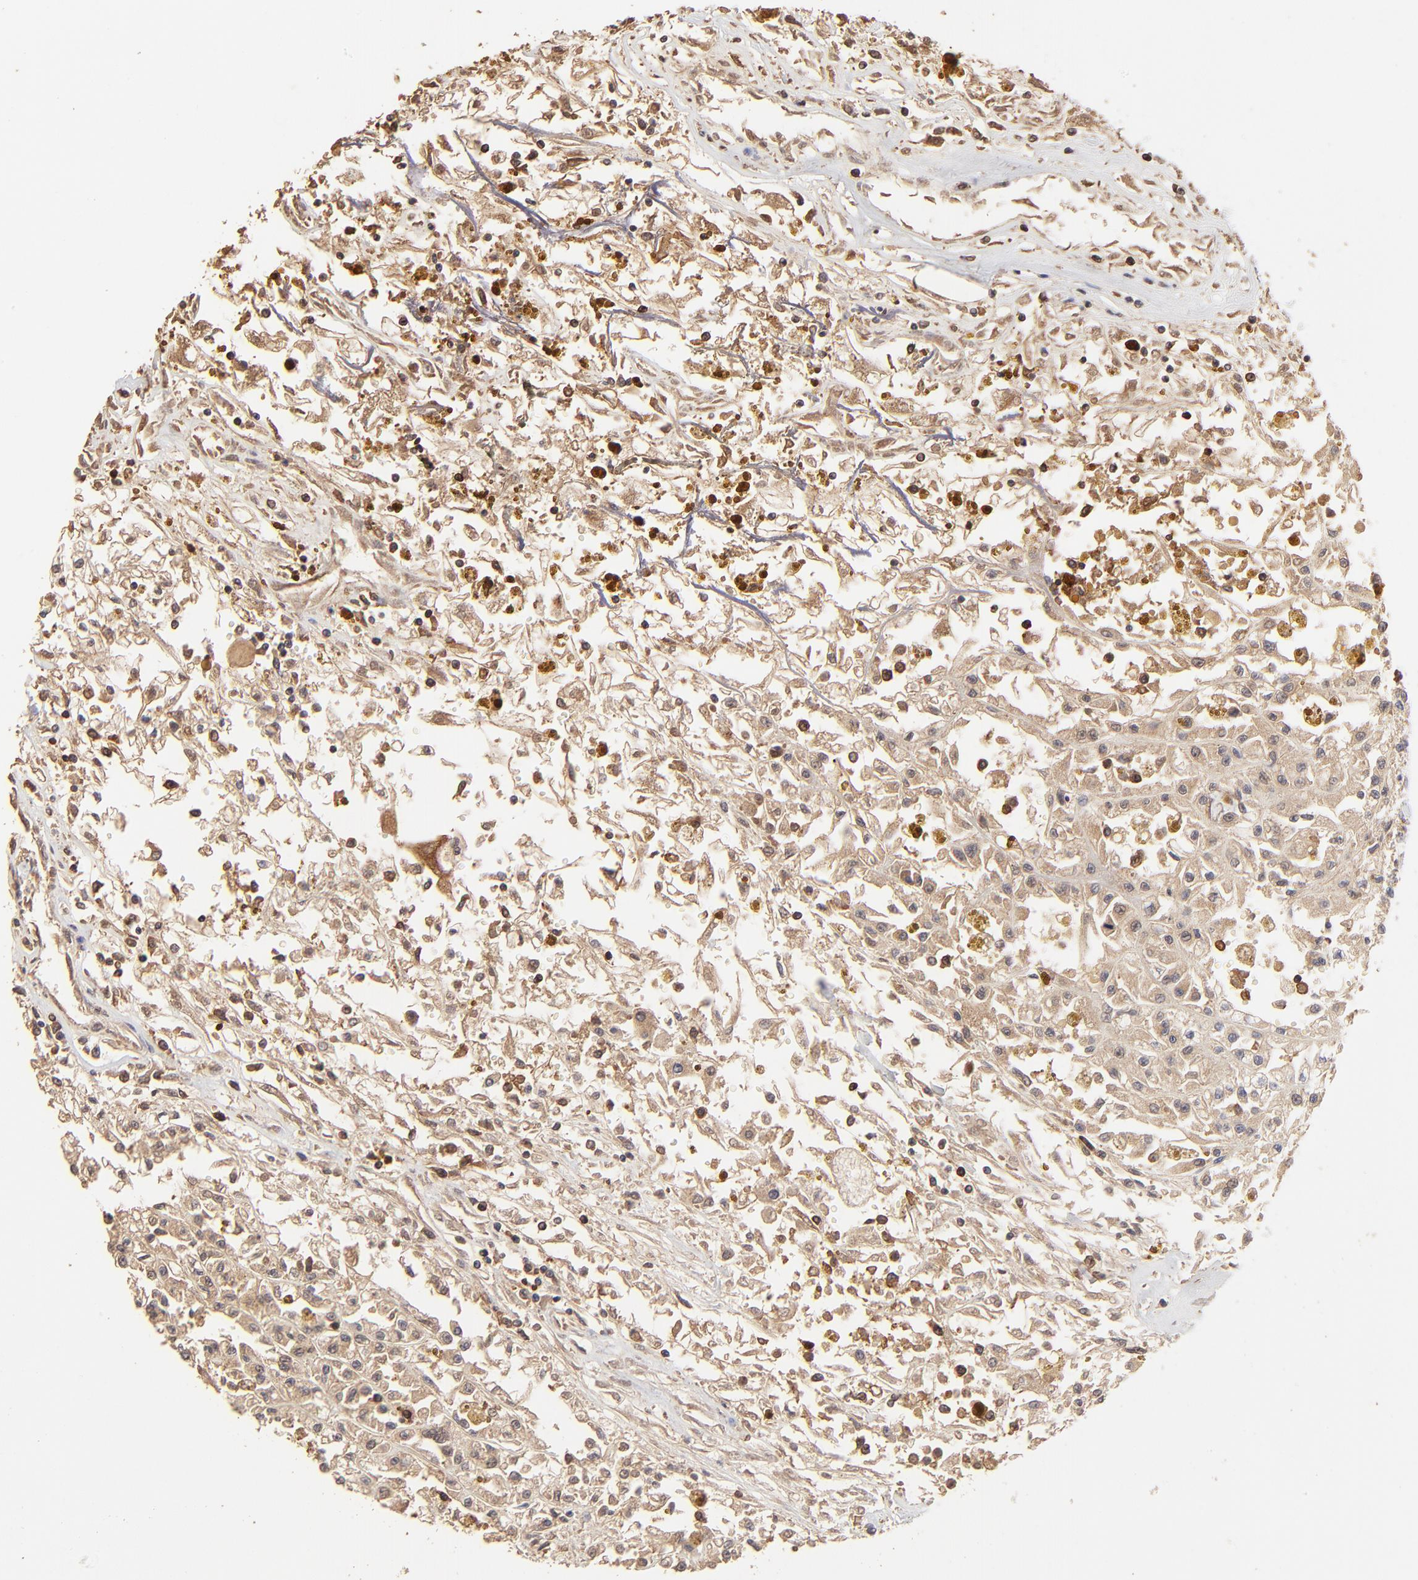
{"staining": {"intensity": "strong", "quantity": ">75%", "location": "cytoplasmic/membranous,nuclear"}, "tissue": "renal cancer", "cell_type": "Tumor cells", "image_type": "cancer", "snomed": [{"axis": "morphology", "description": "Adenocarcinoma, NOS"}, {"axis": "topography", "description": "Kidney"}], "caption": "Renal cancer tissue demonstrates strong cytoplasmic/membranous and nuclear staining in approximately >75% of tumor cells, visualized by immunohistochemistry.", "gene": "STON2", "patient": {"sex": "male", "age": 78}}